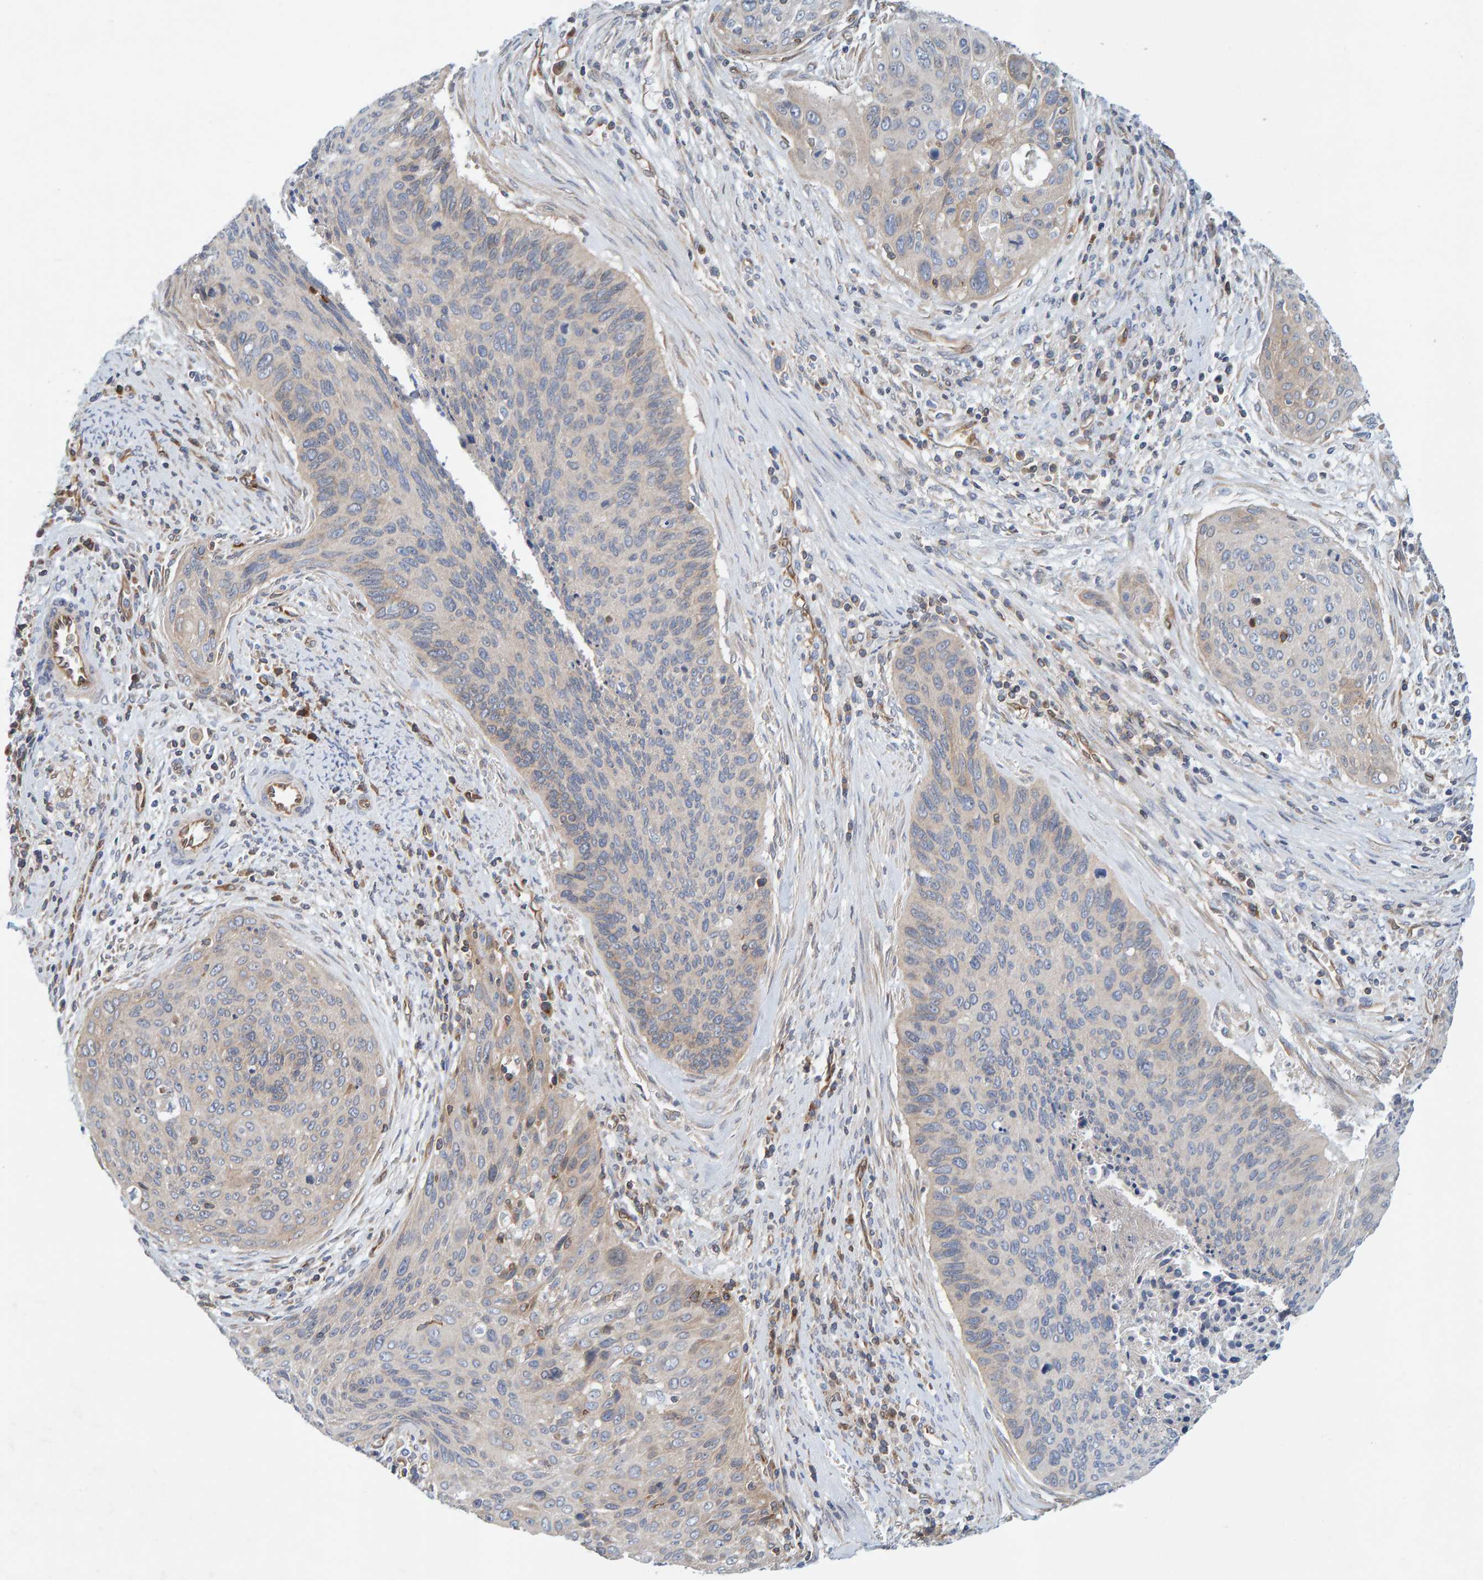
{"staining": {"intensity": "weak", "quantity": "<25%", "location": "cytoplasmic/membranous"}, "tissue": "cervical cancer", "cell_type": "Tumor cells", "image_type": "cancer", "snomed": [{"axis": "morphology", "description": "Squamous cell carcinoma, NOS"}, {"axis": "topography", "description": "Cervix"}], "caption": "Tumor cells are negative for brown protein staining in cervical cancer (squamous cell carcinoma). (DAB (3,3'-diaminobenzidine) immunohistochemistry (IHC) visualized using brightfield microscopy, high magnification).", "gene": "PRKD2", "patient": {"sex": "female", "age": 55}}